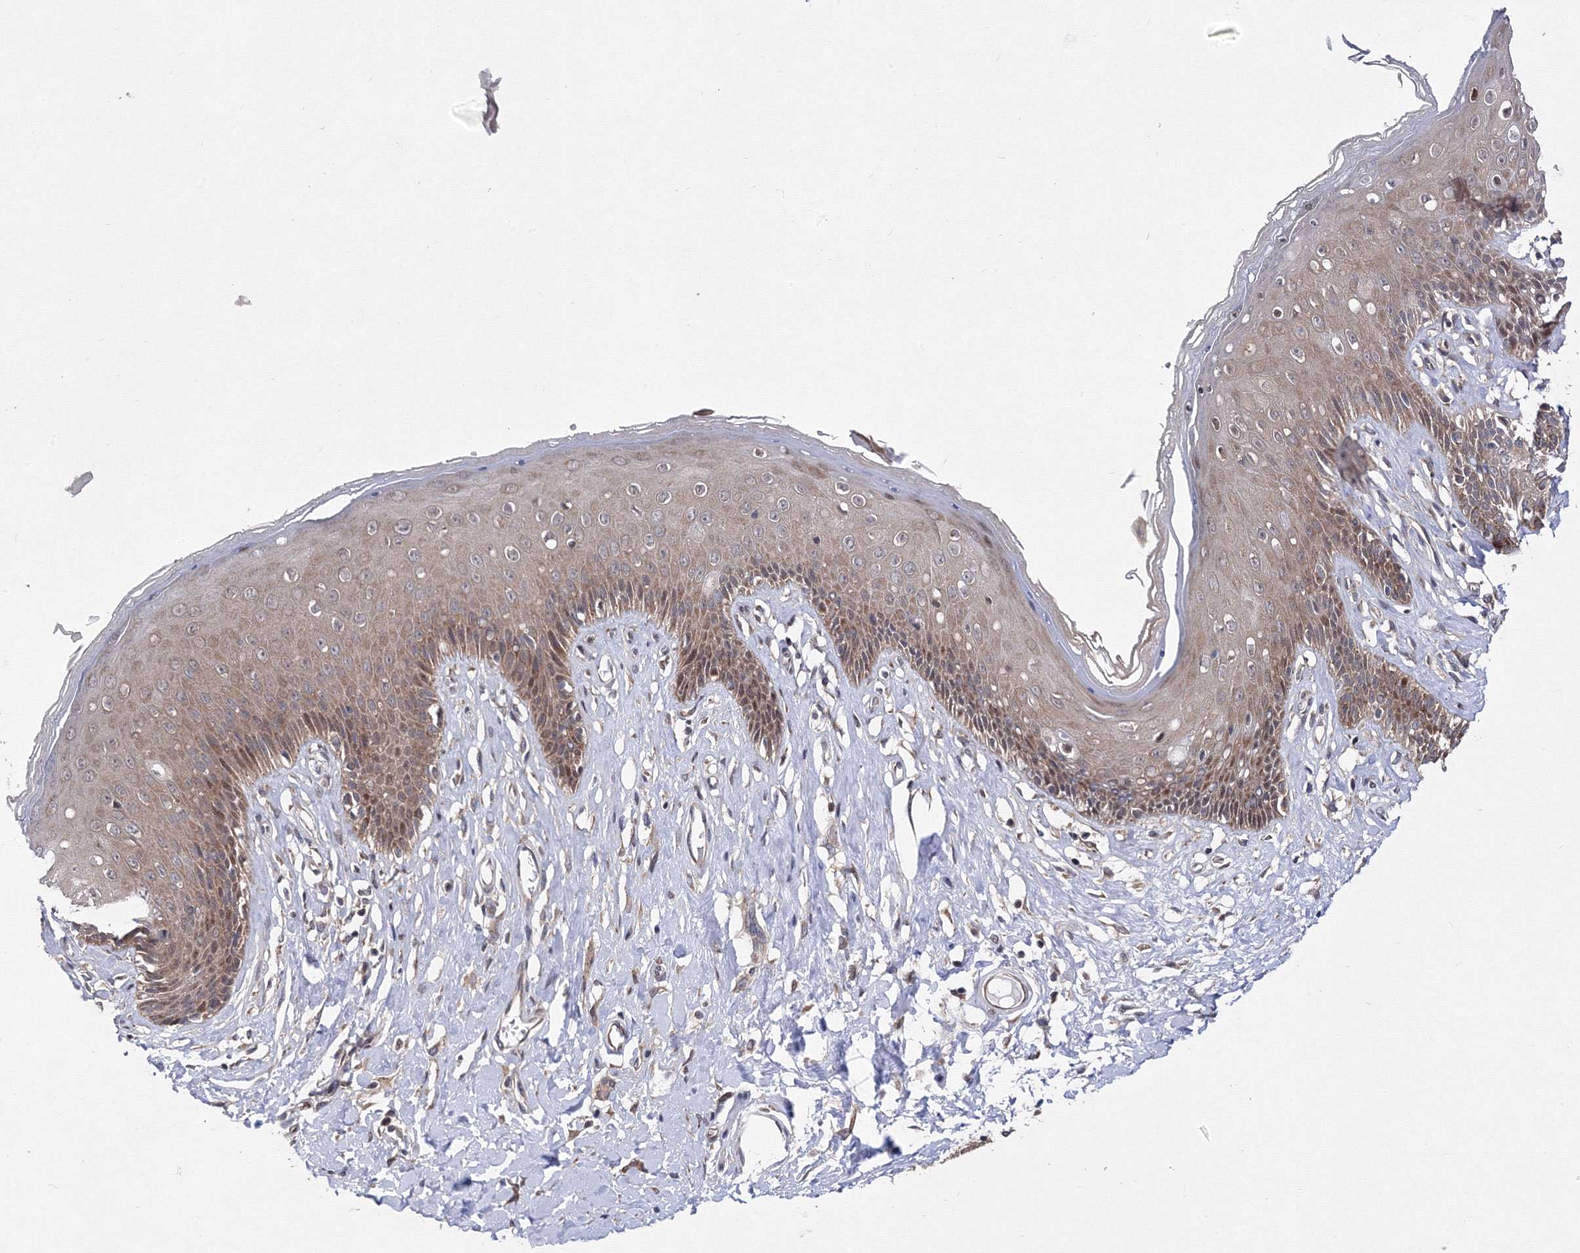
{"staining": {"intensity": "moderate", "quantity": ">75%", "location": "cytoplasmic/membranous,nuclear"}, "tissue": "skin", "cell_type": "Epidermal cells", "image_type": "normal", "snomed": [{"axis": "morphology", "description": "Normal tissue, NOS"}, {"axis": "morphology", "description": "Squamous cell carcinoma, NOS"}, {"axis": "topography", "description": "Vulva"}], "caption": "Immunohistochemistry (IHC) (DAB (3,3'-diaminobenzidine)) staining of benign skin demonstrates moderate cytoplasmic/membranous,nuclear protein positivity in approximately >75% of epidermal cells. The staining was performed using DAB, with brown indicating positive protein expression. Nuclei are stained blue with hematoxylin.", "gene": "GPN1", "patient": {"sex": "female", "age": 85}}